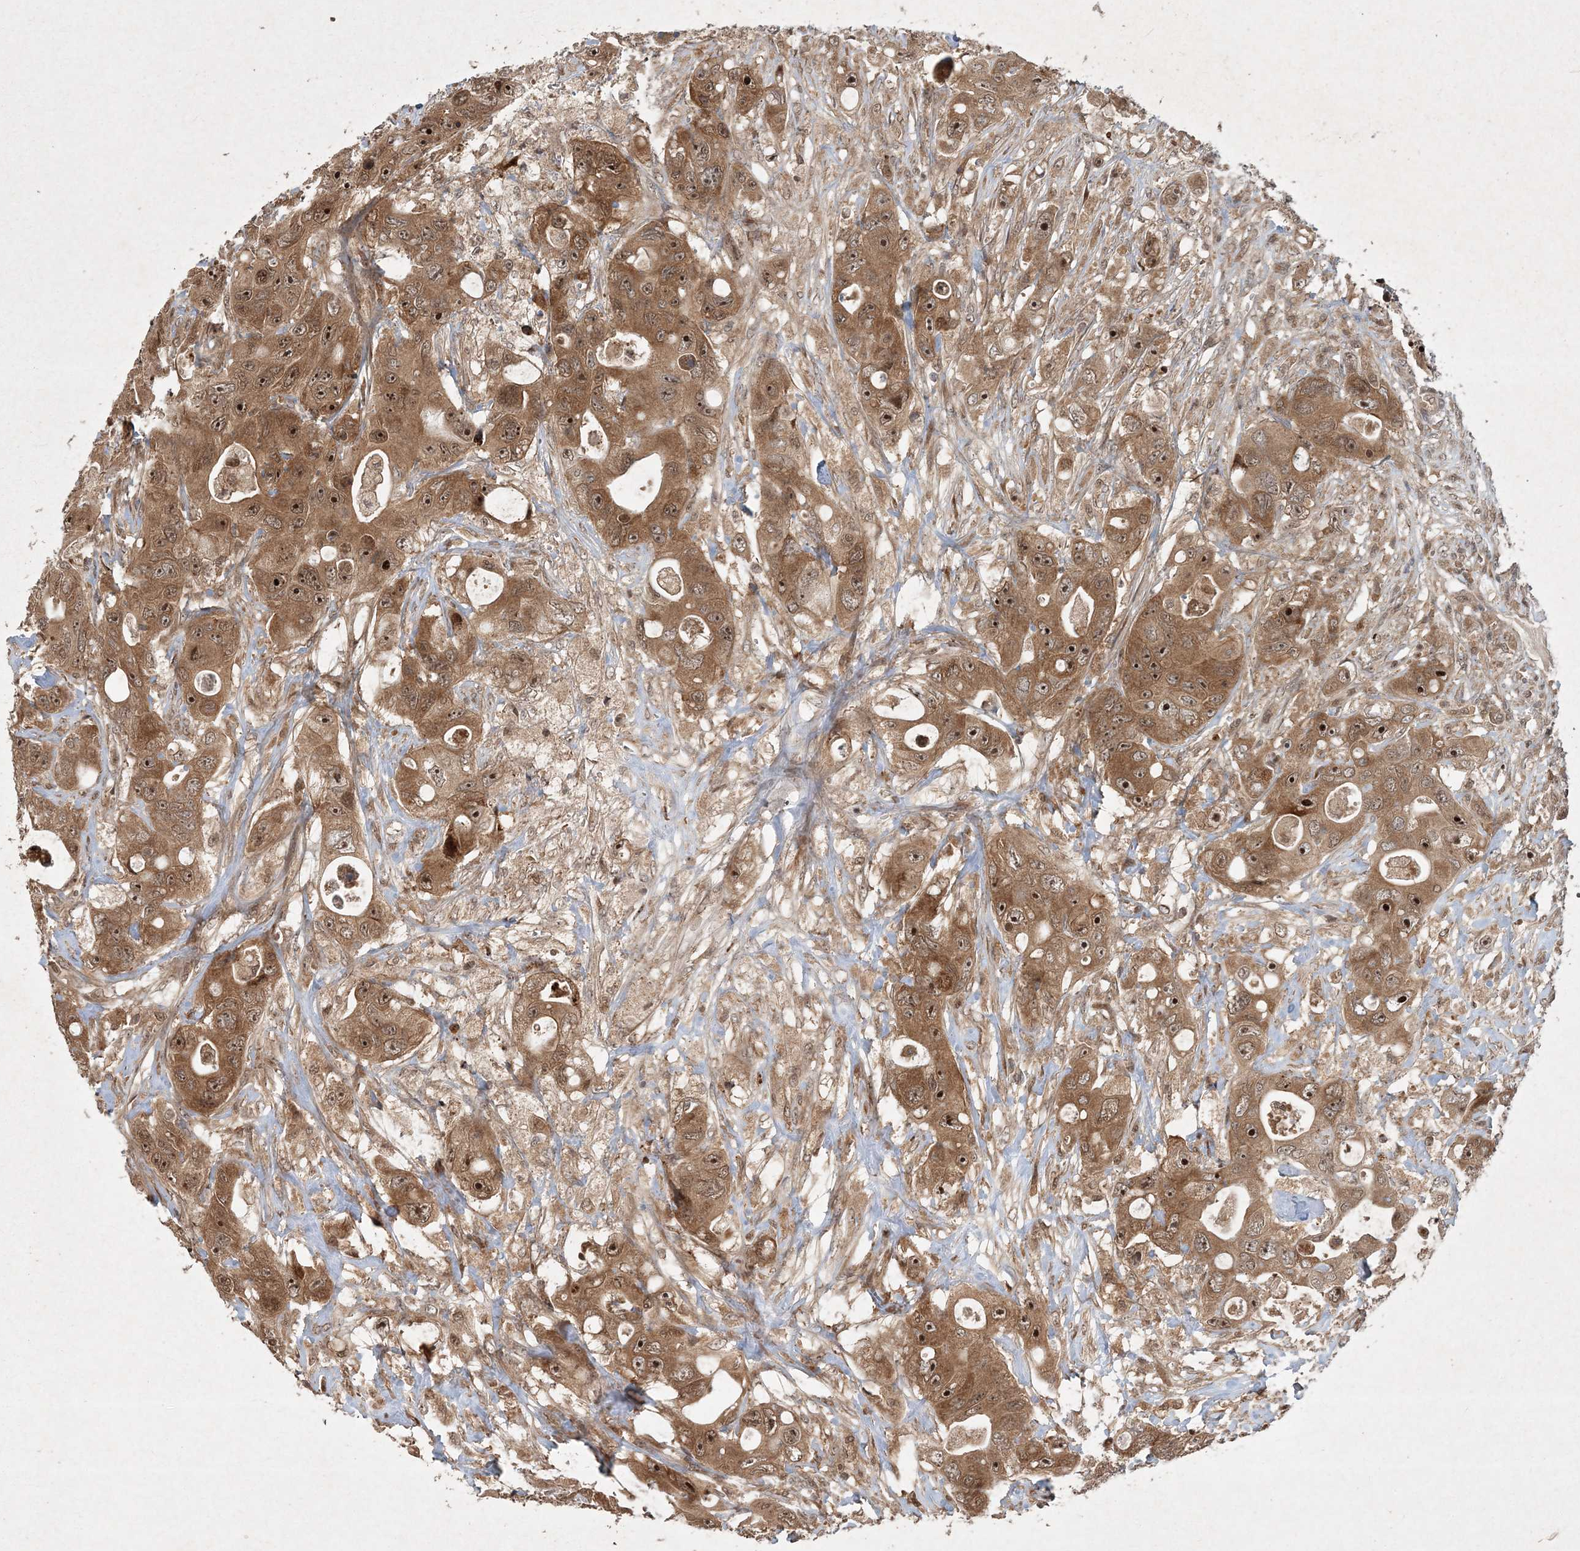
{"staining": {"intensity": "moderate", "quantity": ">75%", "location": "cytoplasmic/membranous,nuclear"}, "tissue": "colorectal cancer", "cell_type": "Tumor cells", "image_type": "cancer", "snomed": [{"axis": "morphology", "description": "Adenocarcinoma, NOS"}, {"axis": "topography", "description": "Colon"}], "caption": "The photomicrograph shows a brown stain indicating the presence of a protein in the cytoplasmic/membranous and nuclear of tumor cells in colorectal adenocarcinoma. Using DAB (3,3'-diaminobenzidine) (brown) and hematoxylin (blue) stains, captured at high magnification using brightfield microscopy.", "gene": "UBR3", "patient": {"sex": "female", "age": 46}}